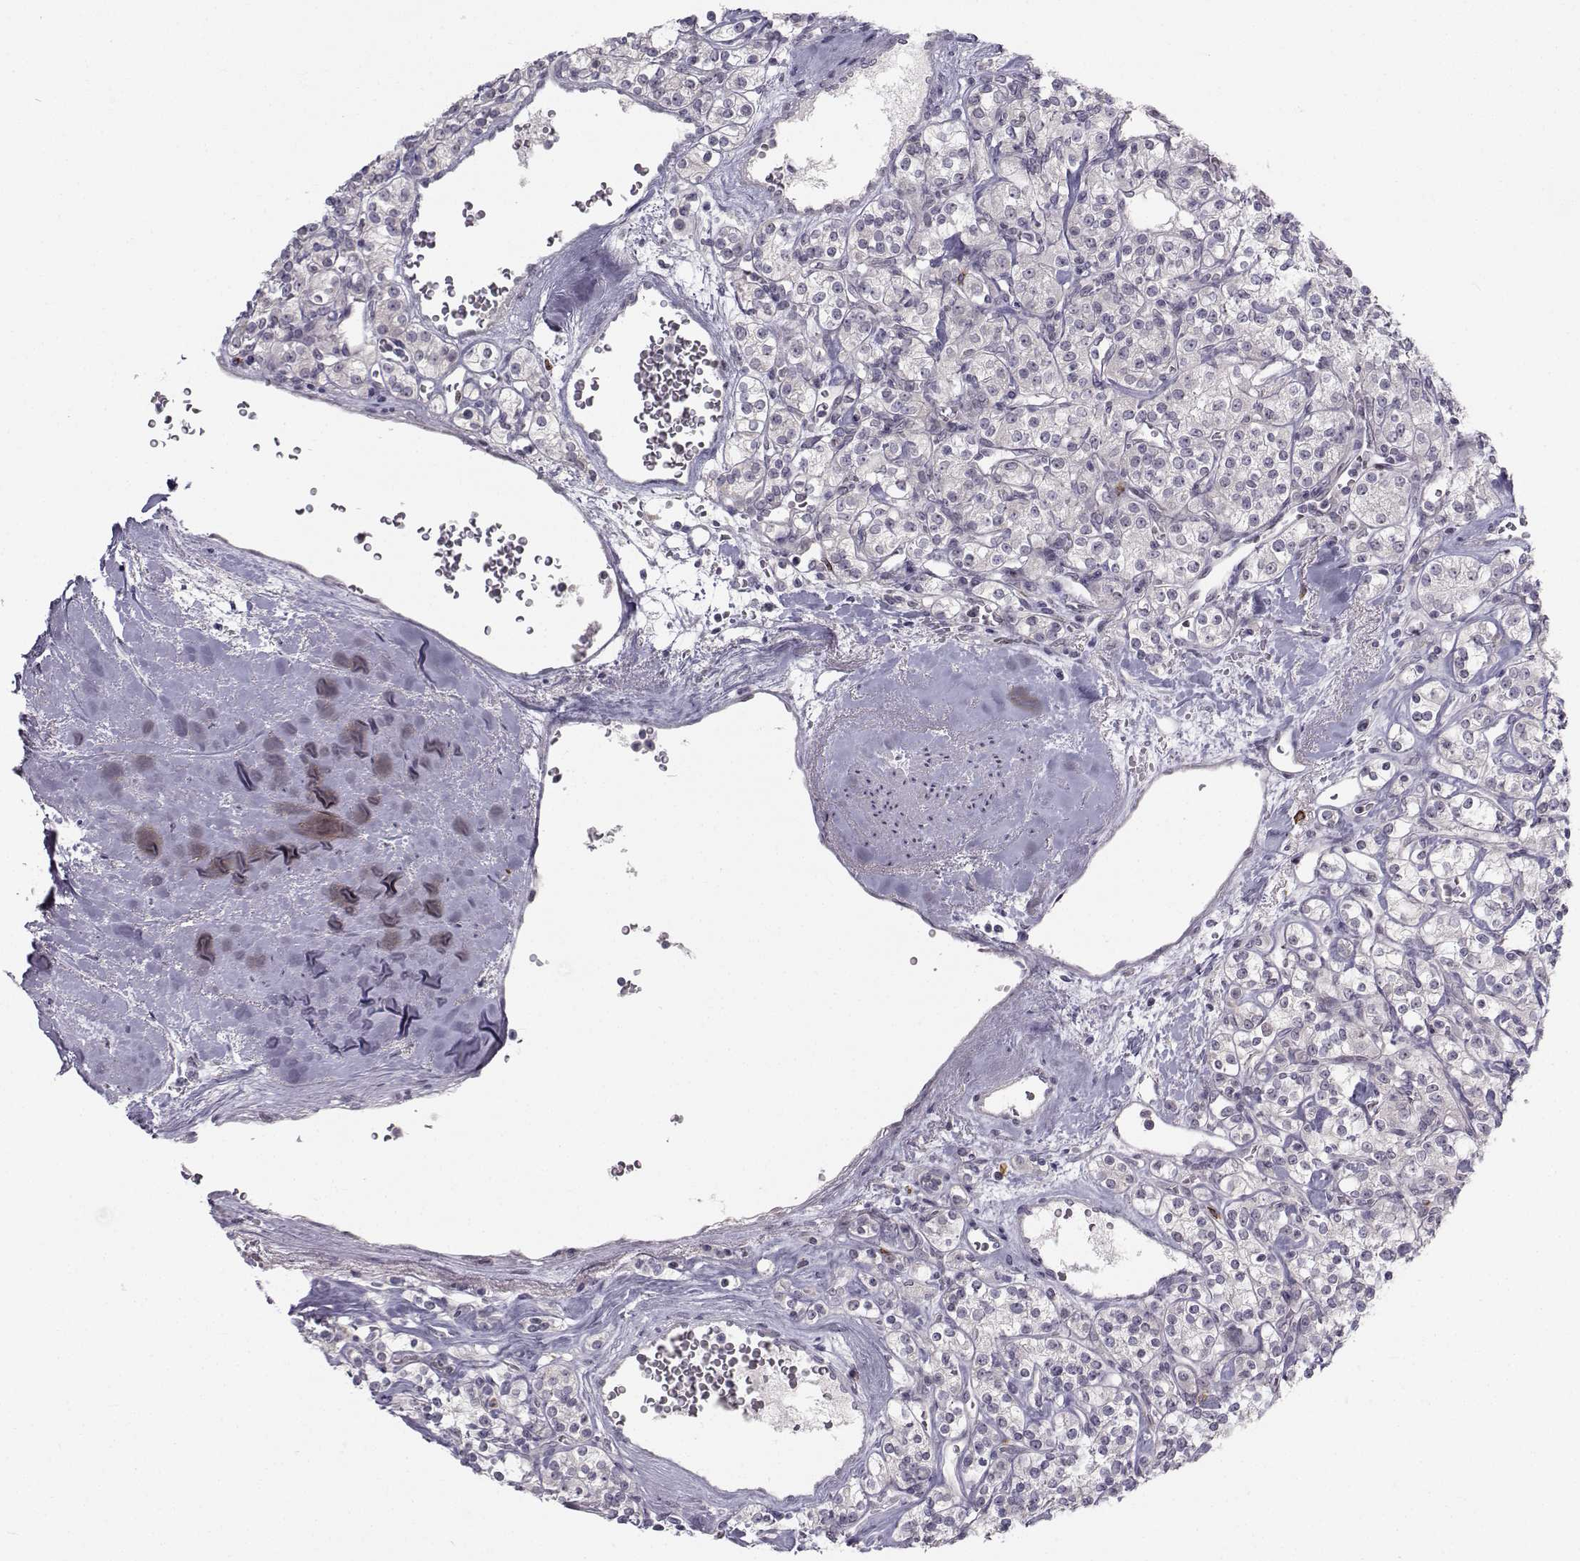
{"staining": {"intensity": "negative", "quantity": "none", "location": "none"}, "tissue": "renal cancer", "cell_type": "Tumor cells", "image_type": "cancer", "snomed": [{"axis": "morphology", "description": "Adenocarcinoma, NOS"}, {"axis": "topography", "description": "Kidney"}], "caption": "The histopathology image demonstrates no staining of tumor cells in renal cancer.", "gene": "LRP8", "patient": {"sex": "male", "age": 77}}